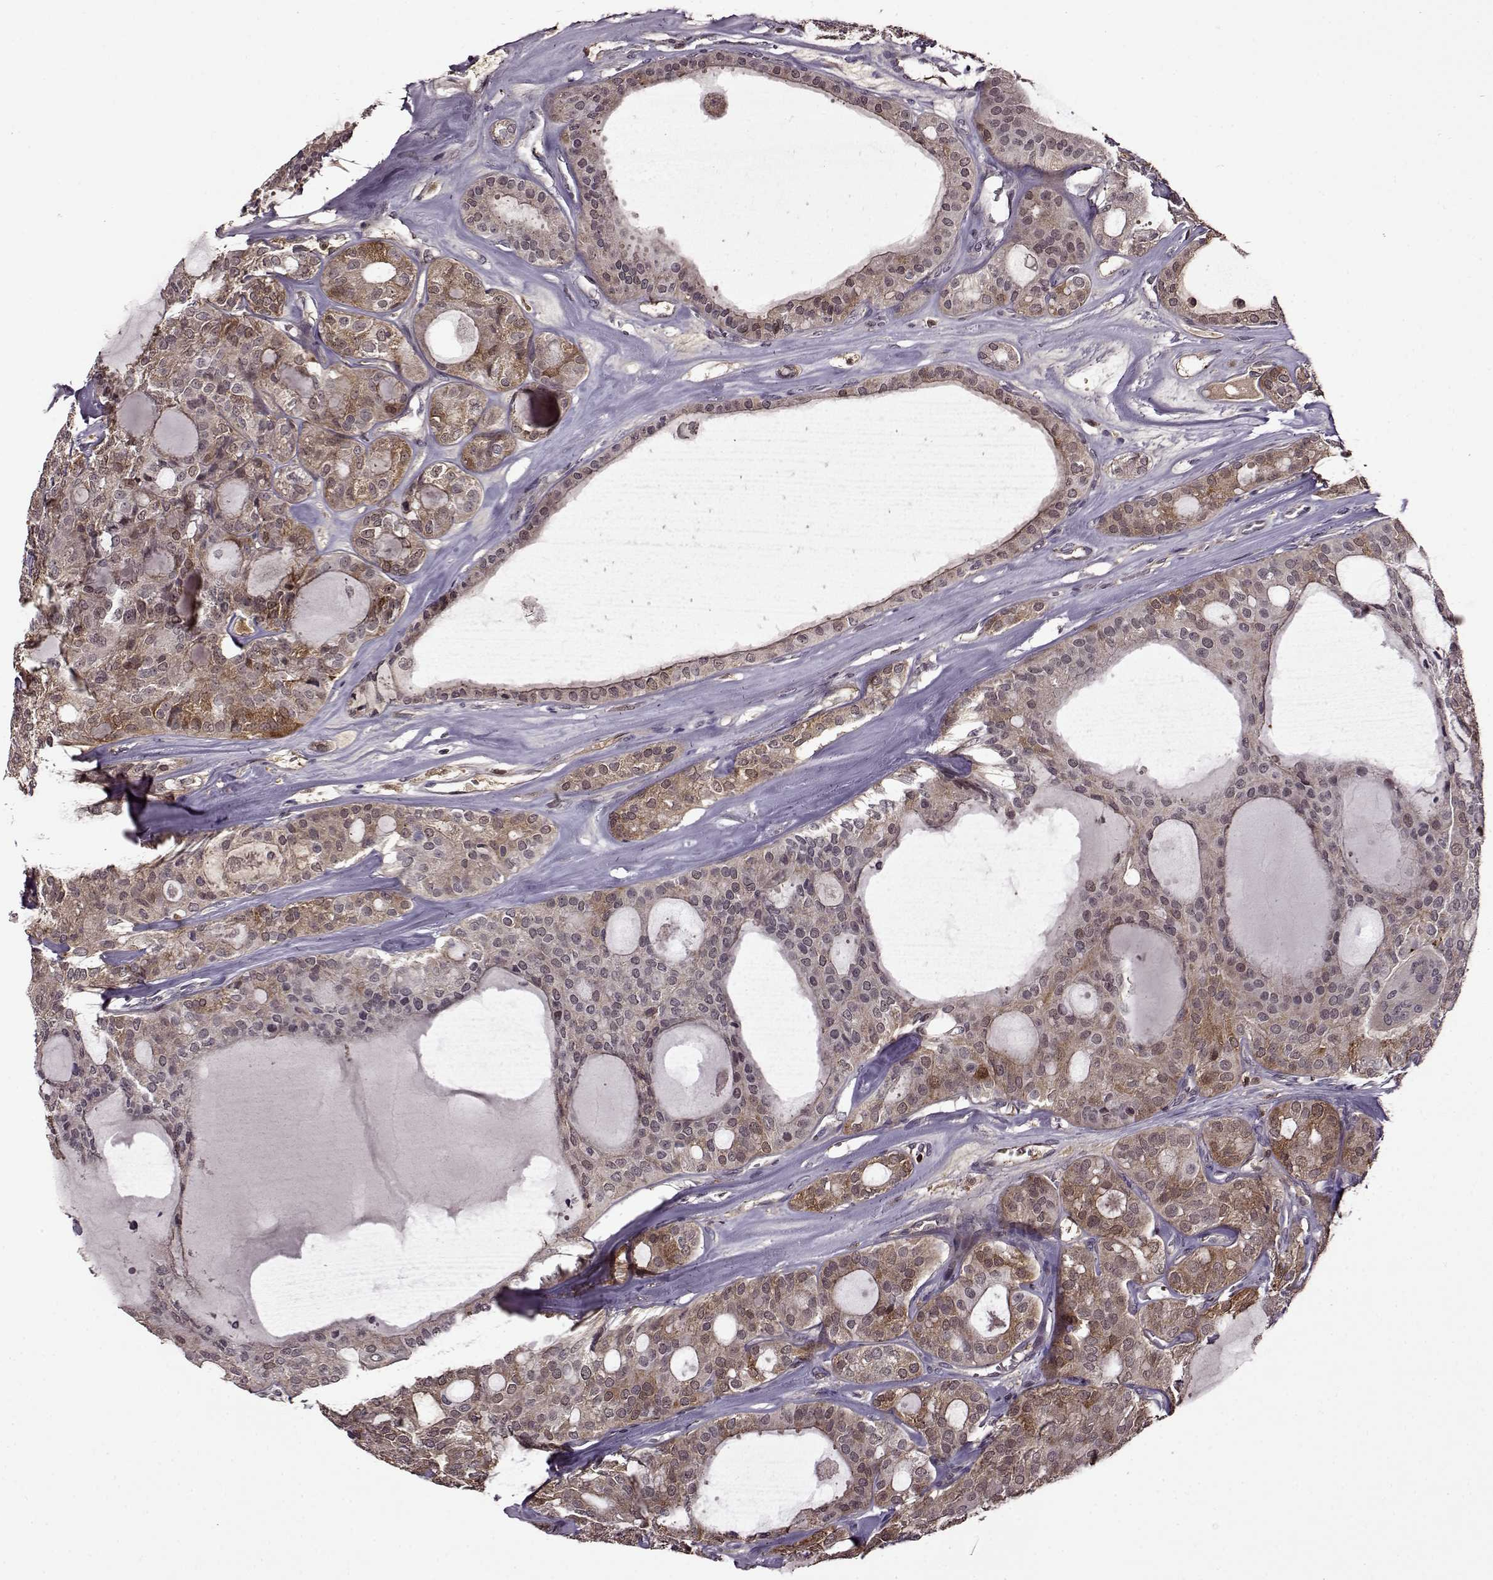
{"staining": {"intensity": "moderate", "quantity": ">75%", "location": "cytoplasmic/membranous"}, "tissue": "thyroid cancer", "cell_type": "Tumor cells", "image_type": "cancer", "snomed": [{"axis": "morphology", "description": "Follicular adenoma carcinoma, NOS"}, {"axis": "topography", "description": "Thyroid gland"}], "caption": "Protein expression analysis of follicular adenoma carcinoma (thyroid) exhibits moderate cytoplasmic/membranous positivity in approximately >75% of tumor cells.", "gene": "MAIP1", "patient": {"sex": "male", "age": 75}}